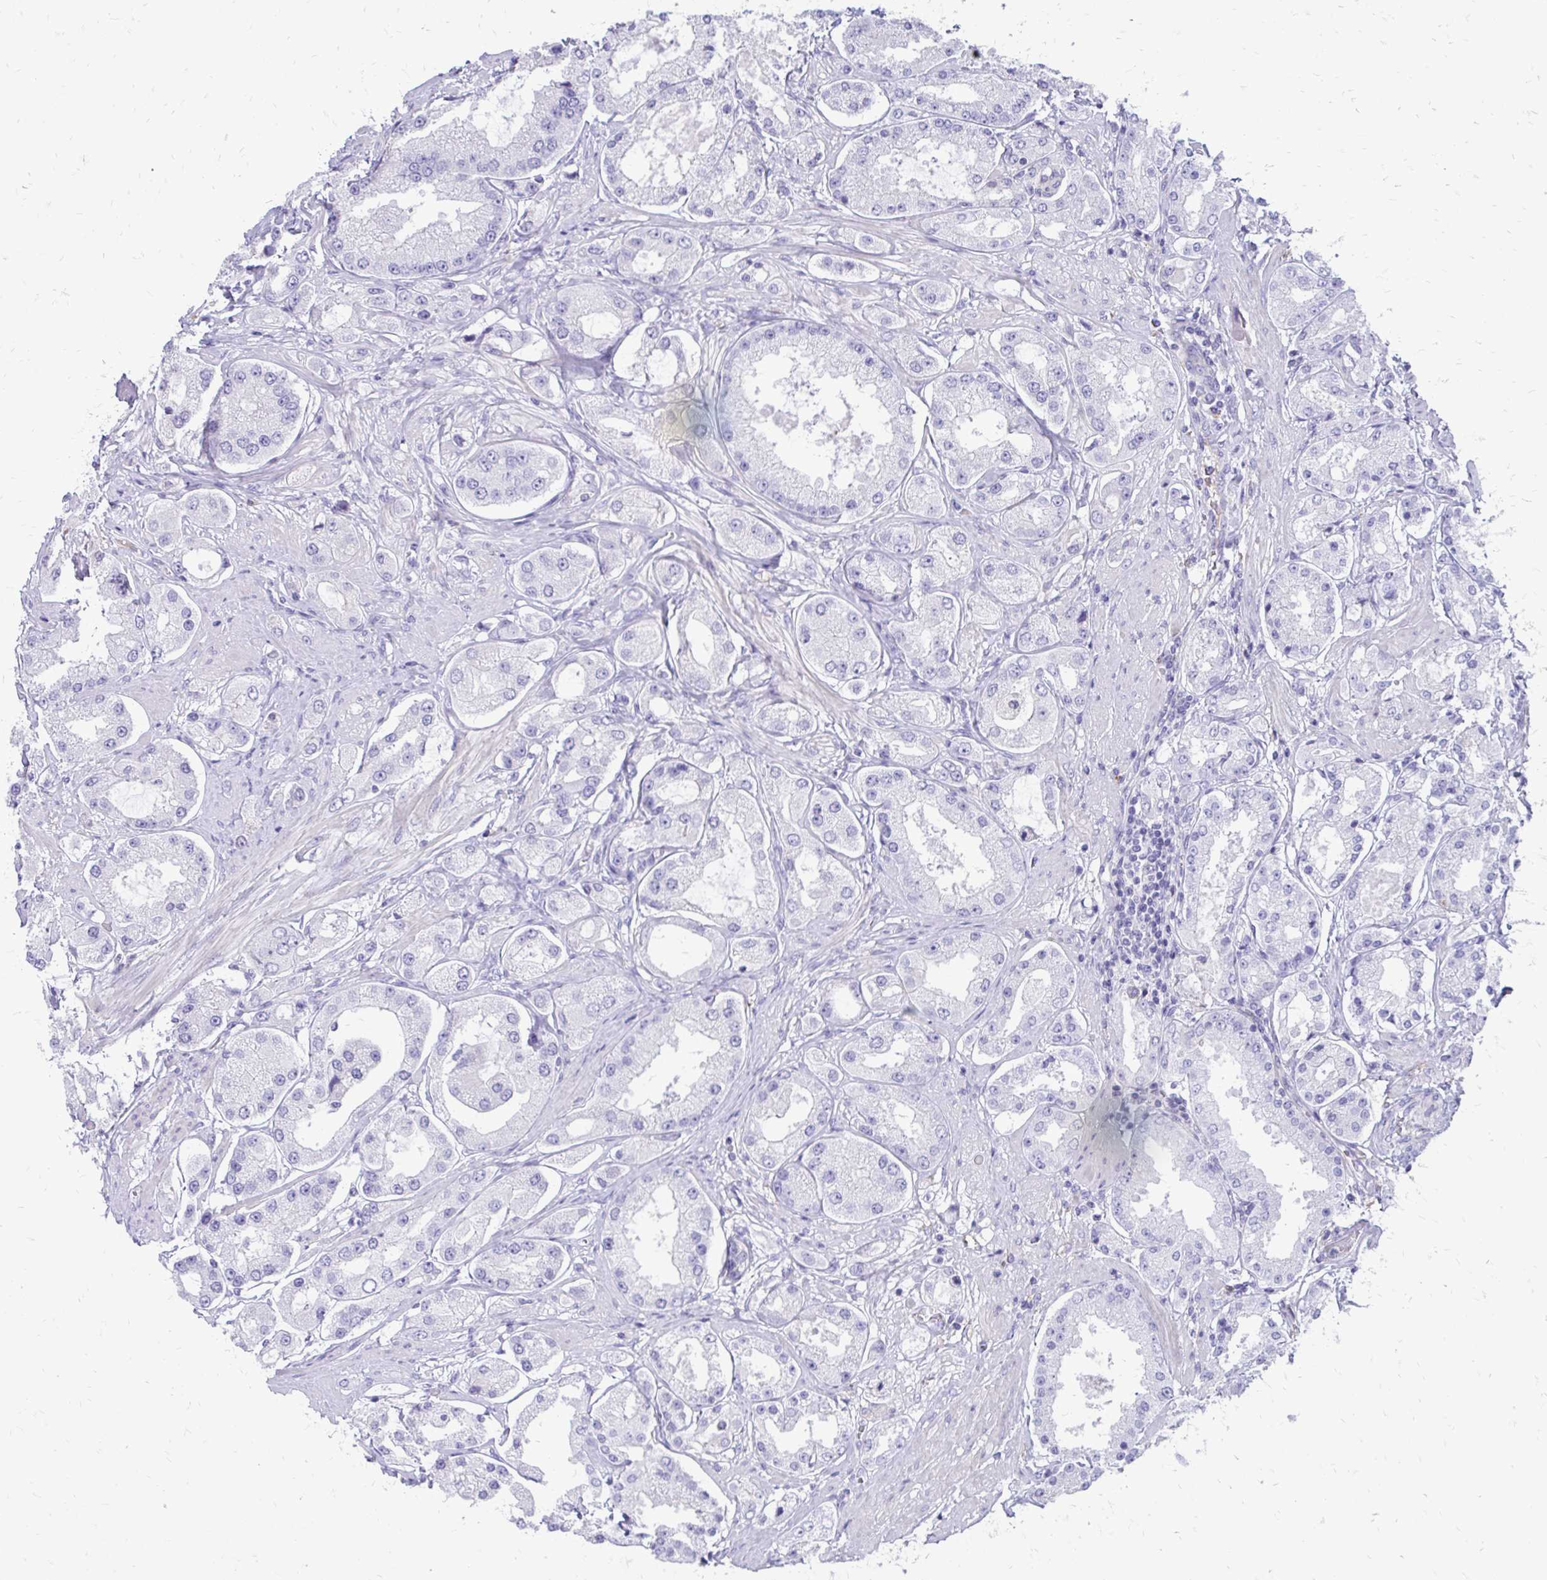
{"staining": {"intensity": "negative", "quantity": "none", "location": "none"}, "tissue": "prostate cancer", "cell_type": "Tumor cells", "image_type": "cancer", "snomed": [{"axis": "morphology", "description": "Adenocarcinoma, High grade"}, {"axis": "topography", "description": "Prostate"}], "caption": "Micrograph shows no significant protein expression in tumor cells of prostate cancer.", "gene": "SIGLEC11", "patient": {"sex": "male", "age": 69}}